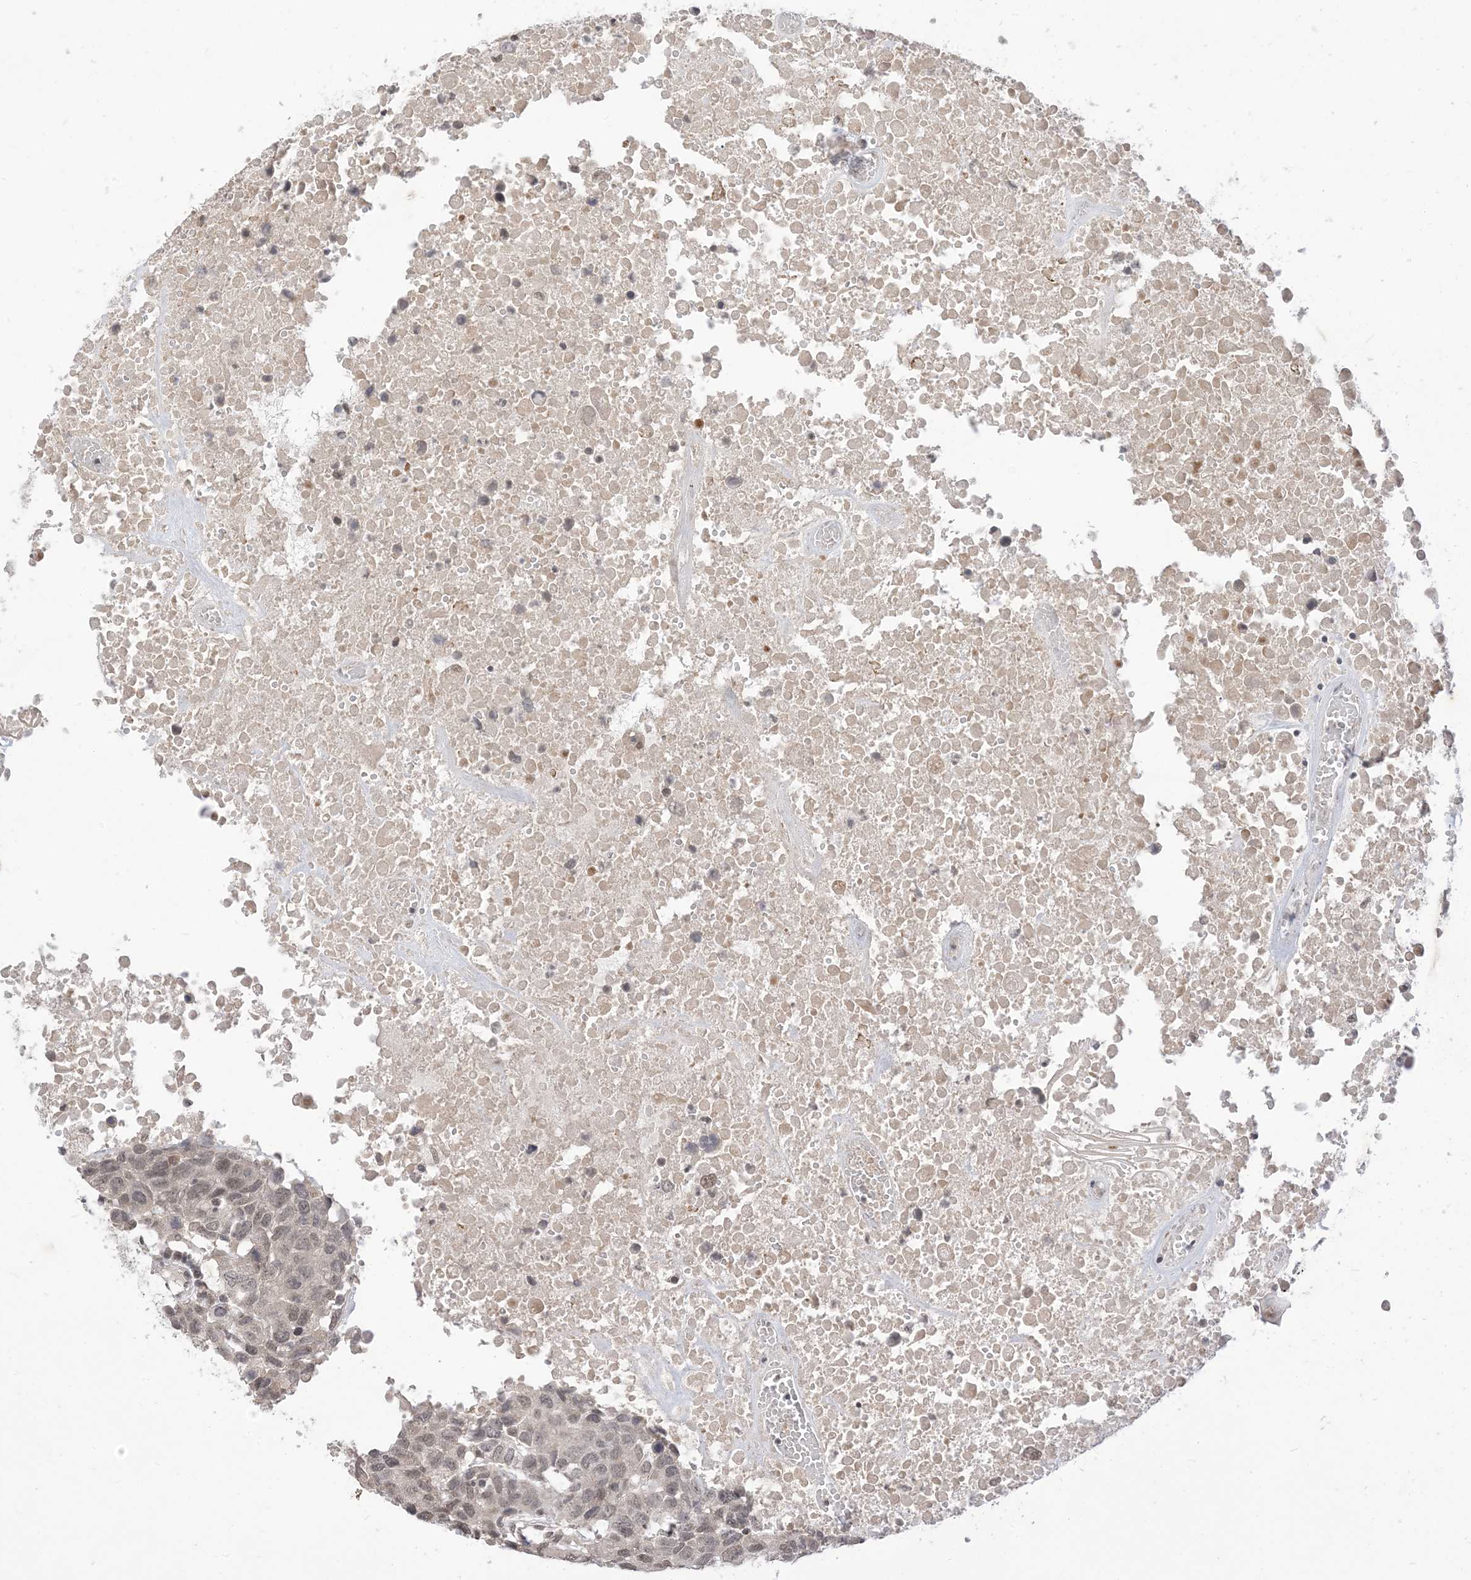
{"staining": {"intensity": "weak", "quantity": "25%-75%", "location": "nuclear"}, "tissue": "head and neck cancer", "cell_type": "Tumor cells", "image_type": "cancer", "snomed": [{"axis": "morphology", "description": "Squamous cell carcinoma, NOS"}, {"axis": "topography", "description": "Head-Neck"}], "caption": "Immunohistochemistry (IHC) micrograph of squamous cell carcinoma (head and neck) stained for a protein (brown), which displays low levels of weak nuclear expression in about 25%-75% of tumor cells.", "gene": "RANBP9", "patient": {"sex": "male", "age": 66}}